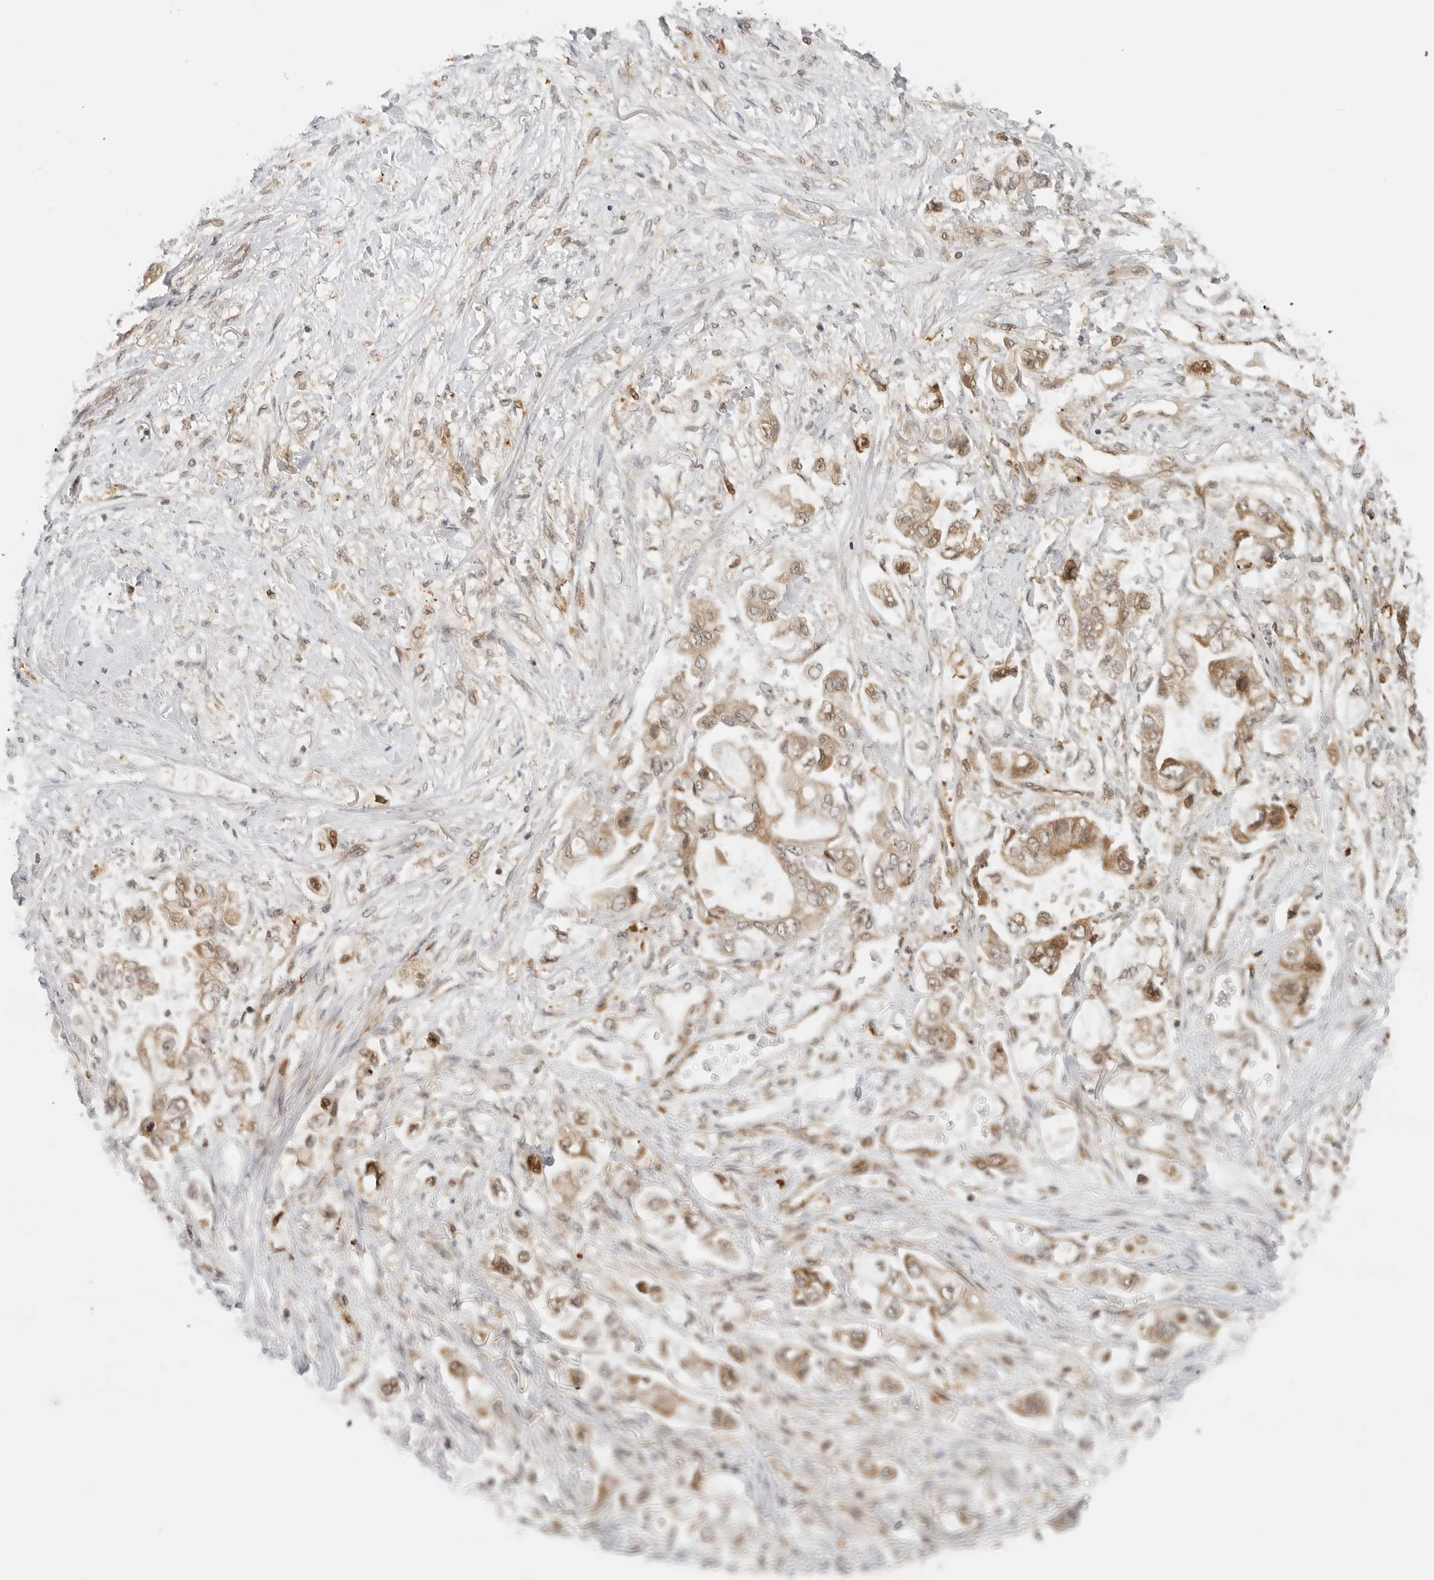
{"staining": {"intensity": "moderate", "quantity": ">75%", "location": "cytoplasmic/membranous,nuclear"}, "tissue": "stomach cancer", "cell_type": "Tumor cells", "image_type": "cancer", "snomed": [{"axis": "morphology", "description": "Adenocarcinoma, NOS"}, {"axis": "topography", "description": "Stomach"}], "caption": "A high-resolution micrograph shows immunohistochemistry staining of stomach cancer (adenocarcinoma), which shows moderate cytoplasmic/membranous and nuclear staining in about >75% of tumor cells.", "gene": "RC3H1", "patient": {"sex": "male", "age": 62}}